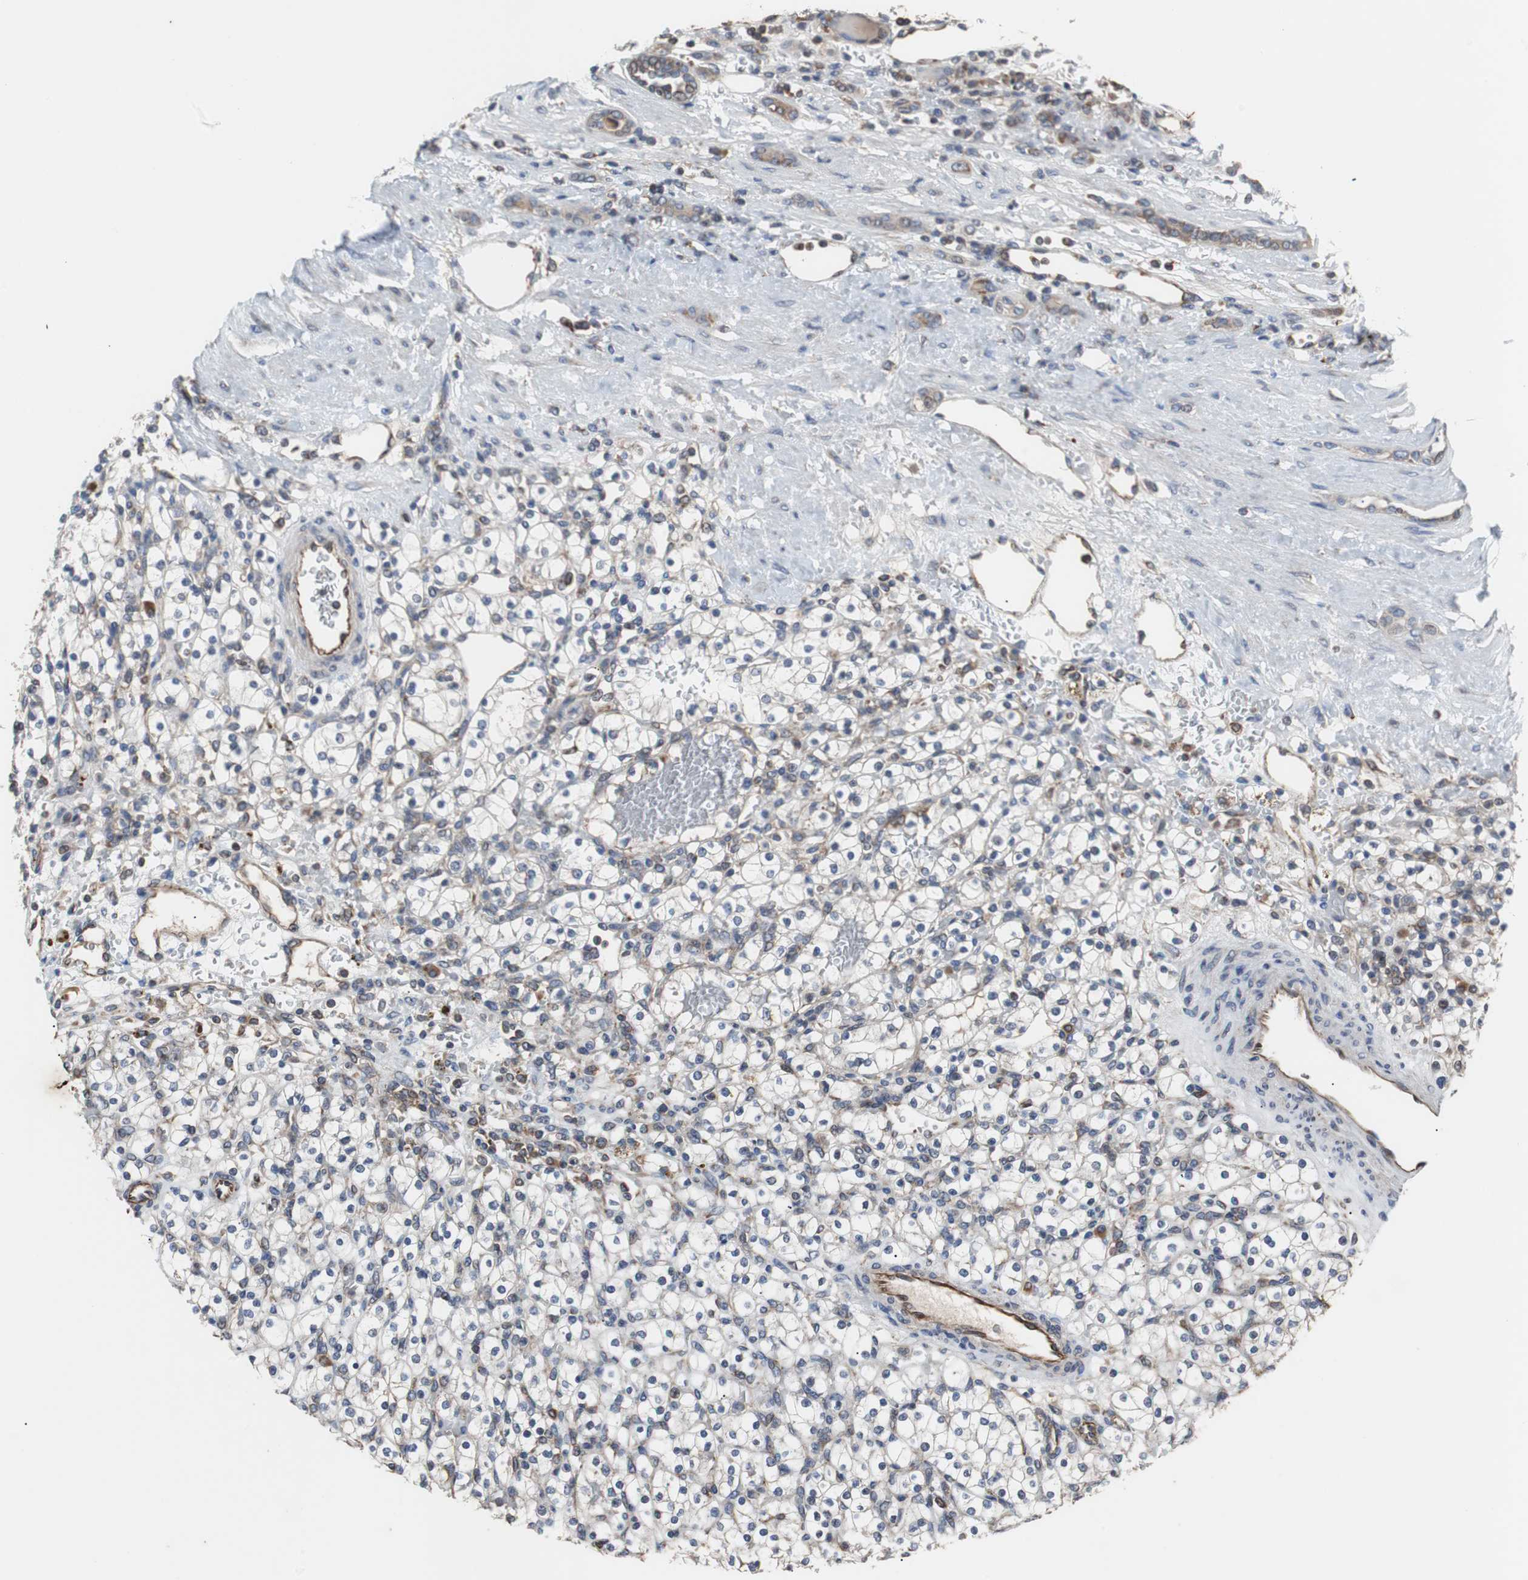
{"staining": {"intensity": "negative", "quantity": "none", "location": "none"}, "tissue": "renal cancer", "cell_type": "Tumor cells", "image_type": "cancer", "snomed": [{"axis": "morphology", "description": "Normal tissue, NOS"}, {"axis": "morphology", "description": "Adenocarcinoma, NOS"}, {"axis": "topography", "description": "Kidney"}], "caption": "Human renal cancer (adenocarcinoma) stained for a protein using immunohistochemistry (IHC) demonstrates no staining in tumor cells.", "gene": "ACTR3", "patient": {"sex": "female", "age": 55}}